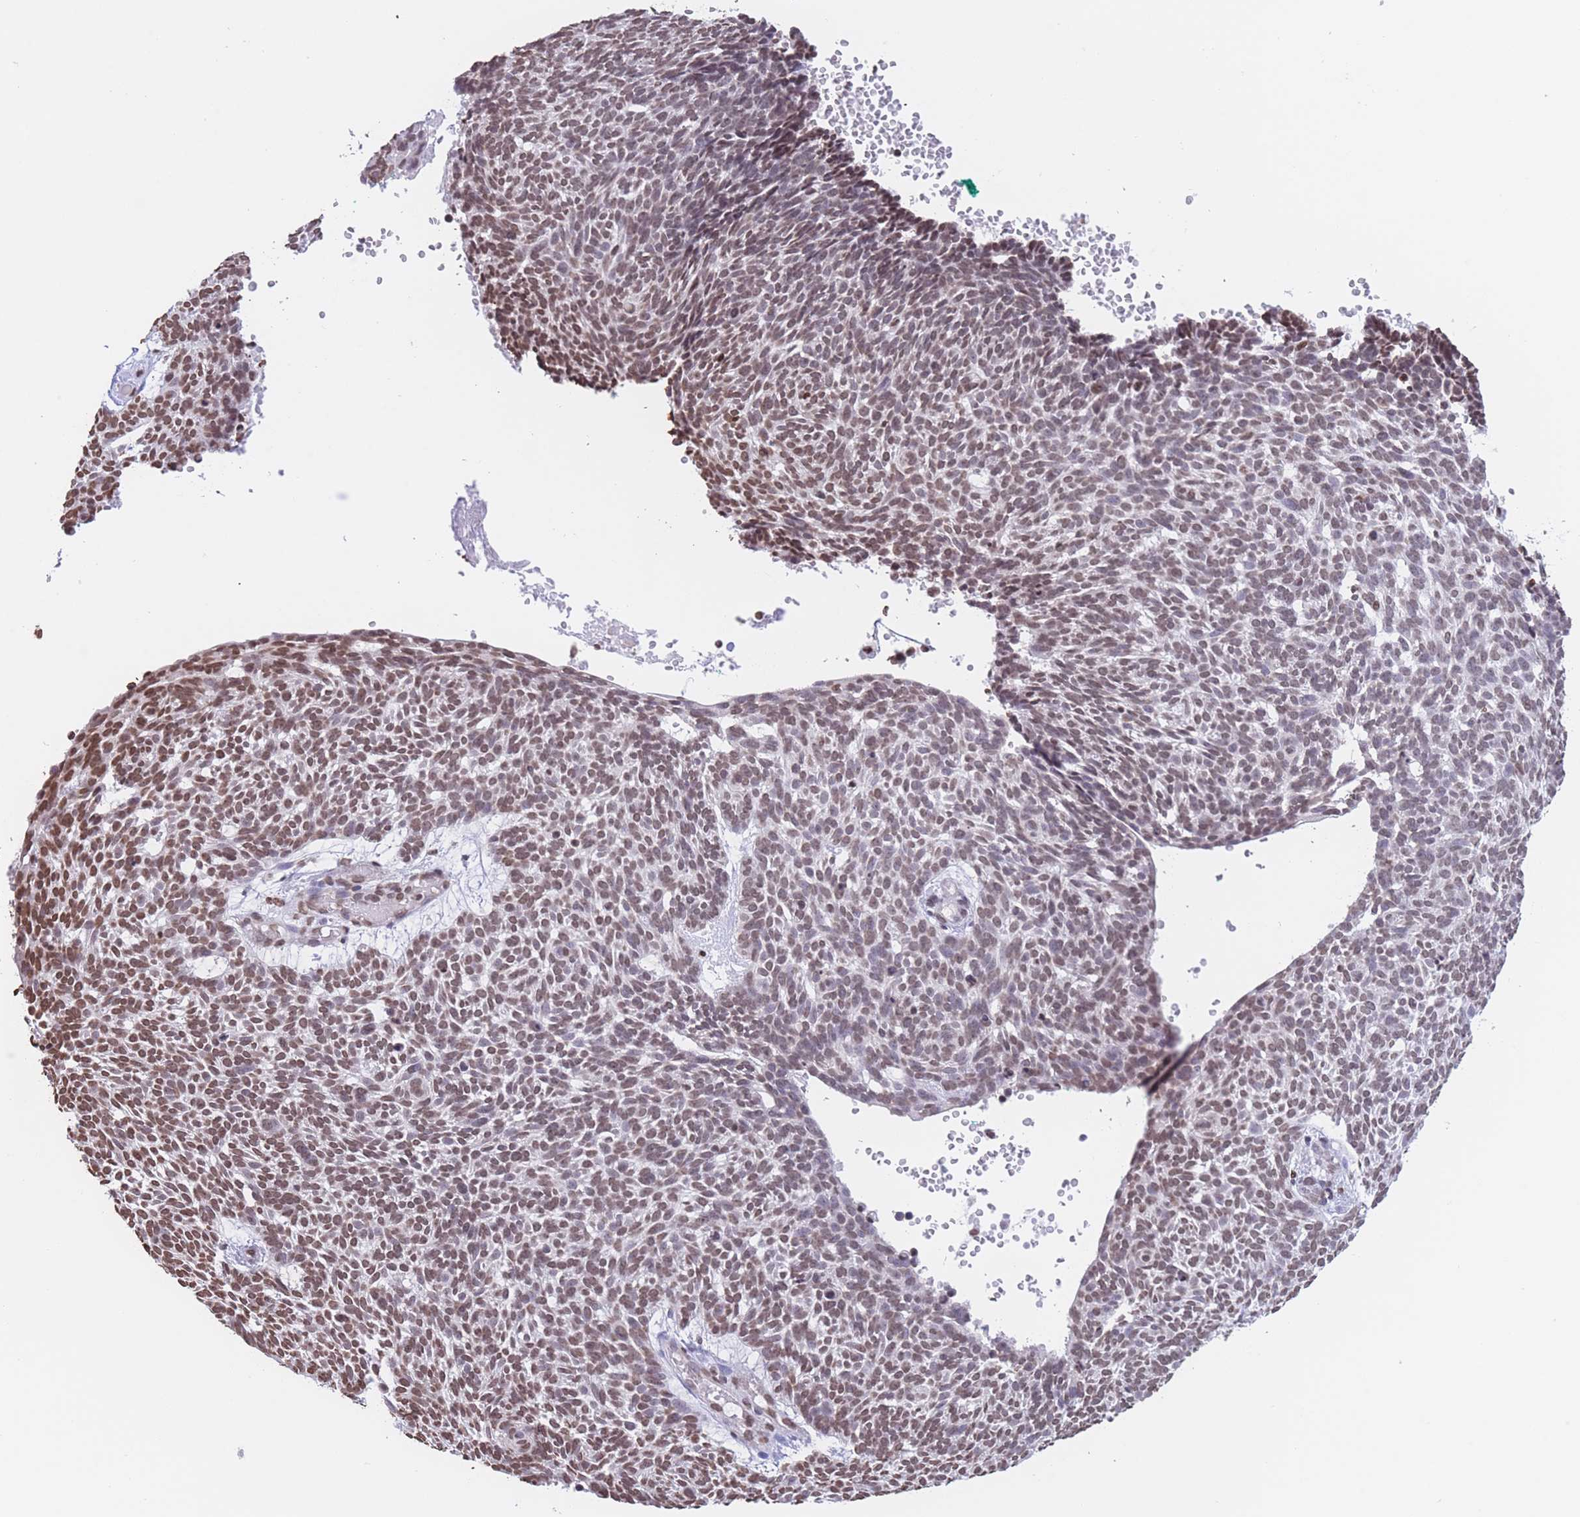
{"staining": {"intensity": "moderate", "quantity": ">75%", "location": "nuclear"}, "tissue": "skin cancer", "cell_type": "Tumor cells", "image_type": "cancer", "snomed": [{"axis": "morphology", "description": "Basal cell carcinoma"}, {"axis": "topography", "description": "Skin"}], "caption": "Protein expression analysis of skin cancer (basal cell carcinoma) shows moderate nuclear positivity in about >75% of tumor cells. The protein of interest is shown in brown color, while the nuclei are stained blue.", "gene": "H2BC11", "patient": {"sex": "male", "age": 61}}